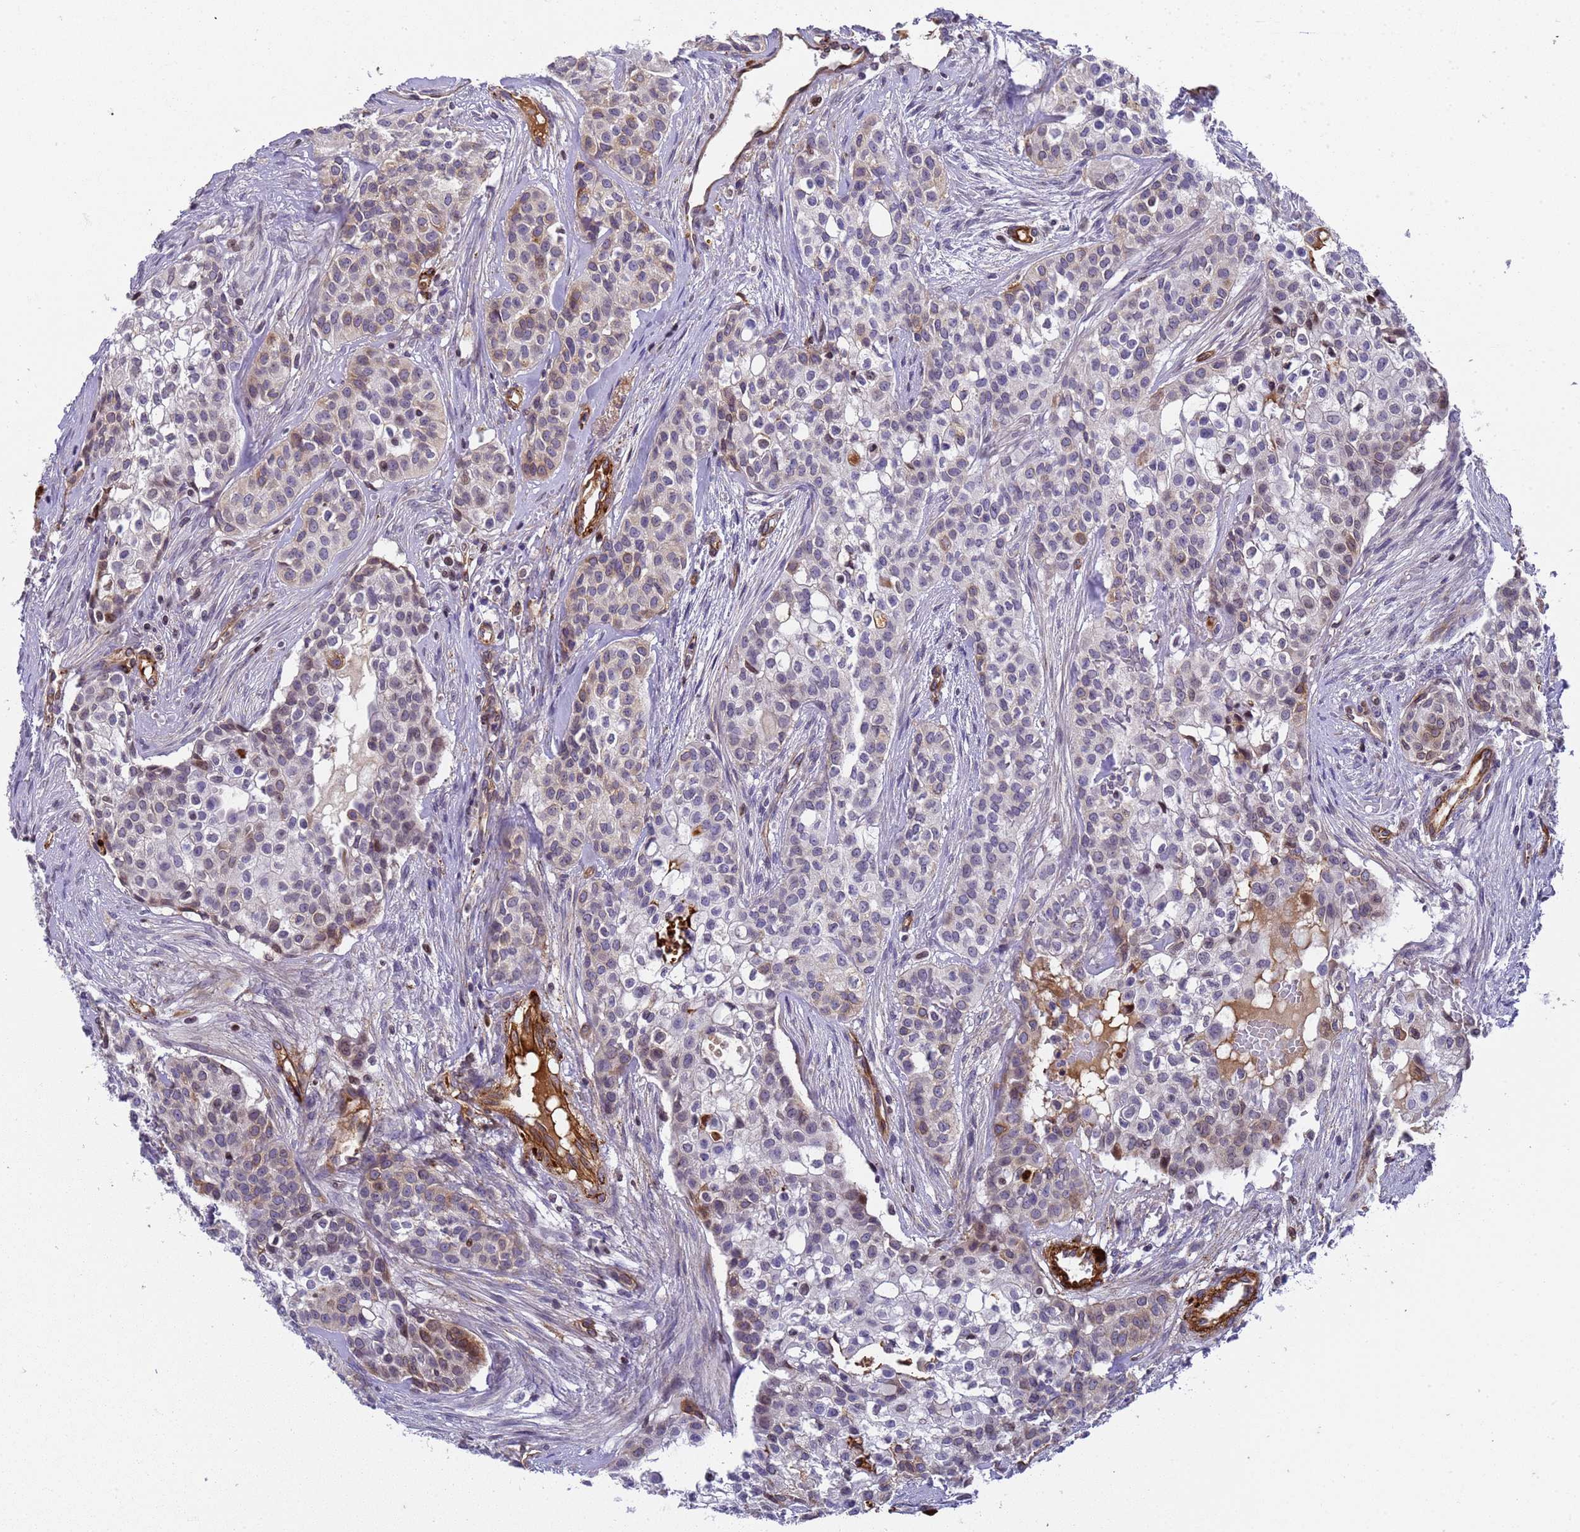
{"staining": {"intensity": "weak", "quantity": "<25%", "location": "cytoplasmic/membranous"}, "tissue": "head and neck cancer", "cell_type": "Tumor cells", "image_type": "cancer", "snomed": [{"axis": "morphology", "description": "Adenocarcinoma, NOS"}, {"axis": "topography", "description": "Head-Neck"}], "caption": "The image demonstrates no staining of tumor cells in adenocarcinoma (head and neck). (DAB (3,3'-diaminobenzidine) IHC with hematoxylin counter stain).", "gene": "IGFBP7", "patient": {"sex": "male", "age": 81}}